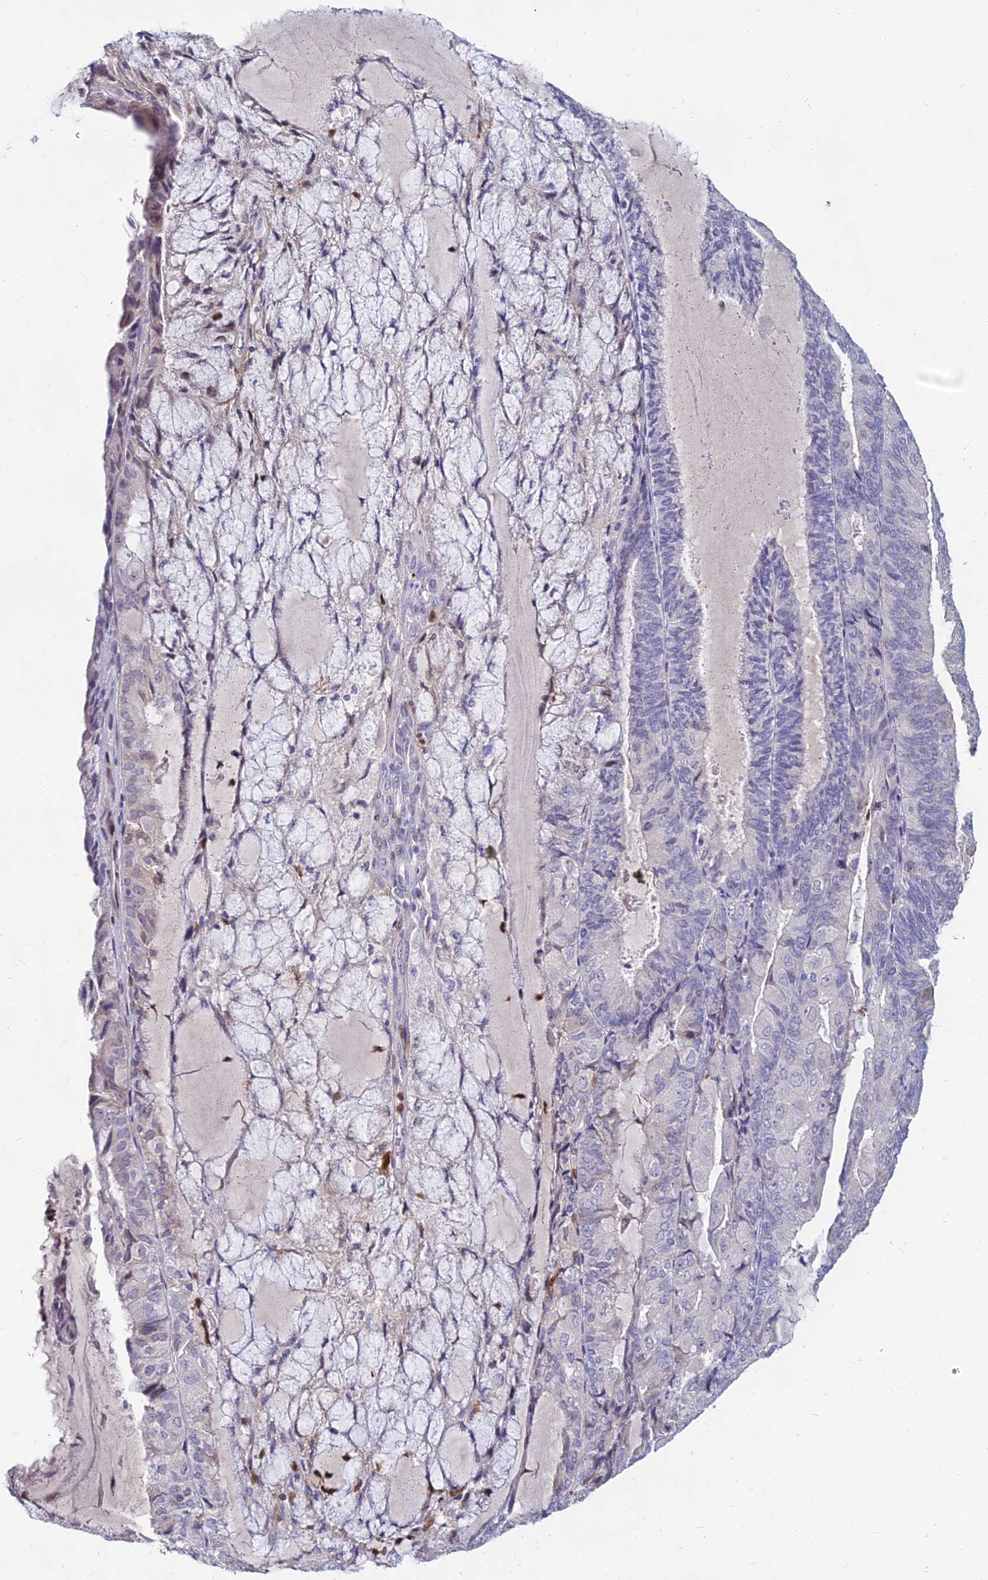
{"staining": {"intensity": "weak", "quantity": "<25%", "location": "cytoplasmic/membranous"}, "tissue": "endometrial cancer", "cell_type": "Tumor cells", "image_type": "cancer", "snomed": [{"axis": "morphology", "description": "Adenocarcinoma, NOS"}, {"axis": "topography", "description": "Endometrium"}], "caption": "A high-resolution histopathology image shows IHC staining of adenocarcinoma (endometrial), which demonstrates no significant staining in tumor cells. (DAB (3,3'-diaminobenzidine) immunohistochemistry with hematoxylin counter stain).", "gene": "GOLGA6D", "patient": {"sex": "female", "age": 81}}